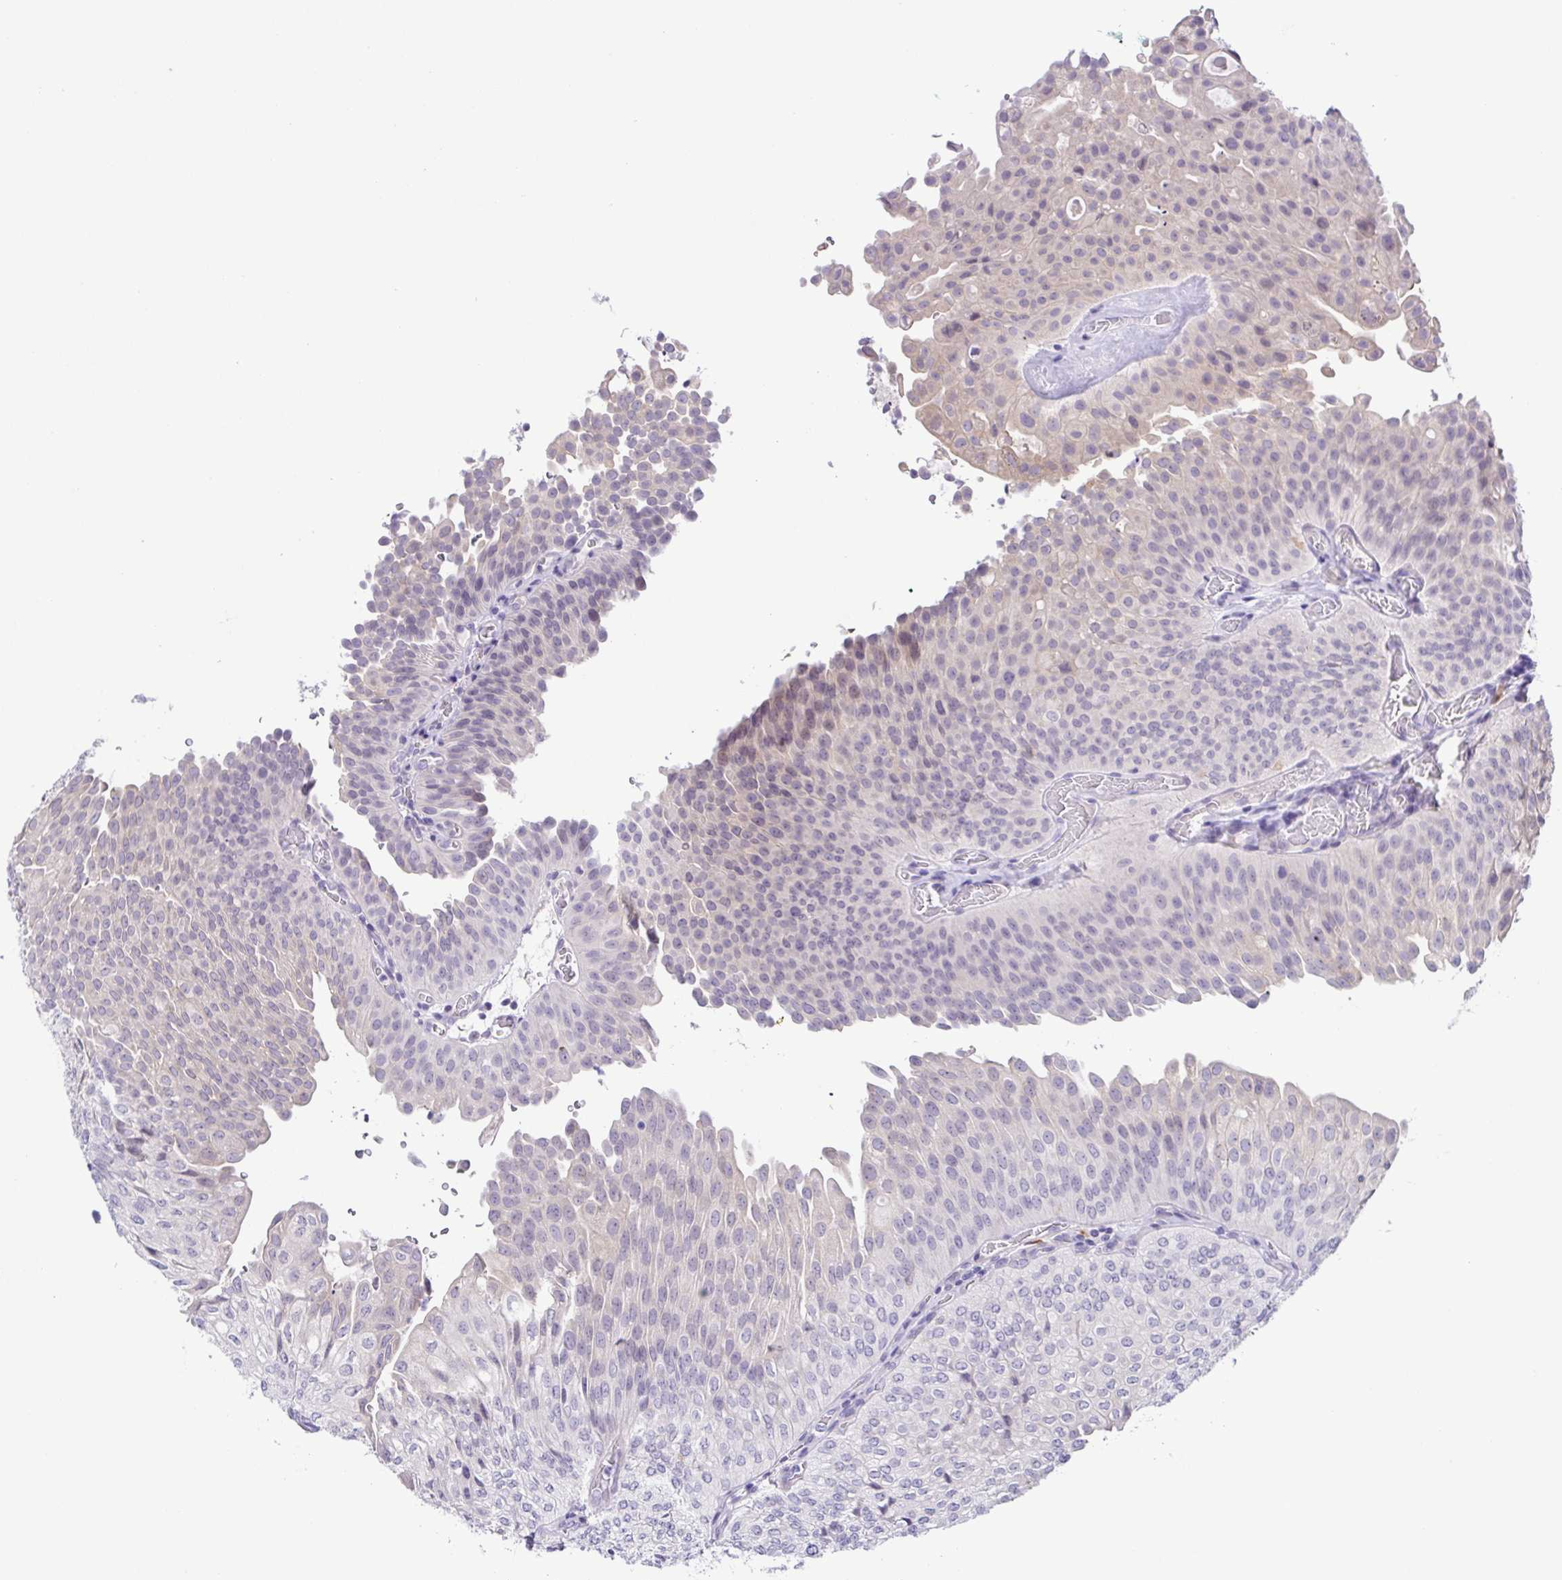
{"staining": {"intensity": "negative", "quantity": "none", "location": "none"}, "tissue": "urothelial cancer", "cell_type": "Tumor cells", "image_type": "cancer", "snomed": [{"axis": "morphology", "description": "Urothelial carcinoma, NOS"}, {"axis": "topography", "description": "Urinary bladder"}], "caption": "A histopathology image of transitional cell carcinoma stained for a protein demonstrates no brown staining in tumor cells.", "gene": "TERT", "patient": {"sex": "male", "age": 62}}